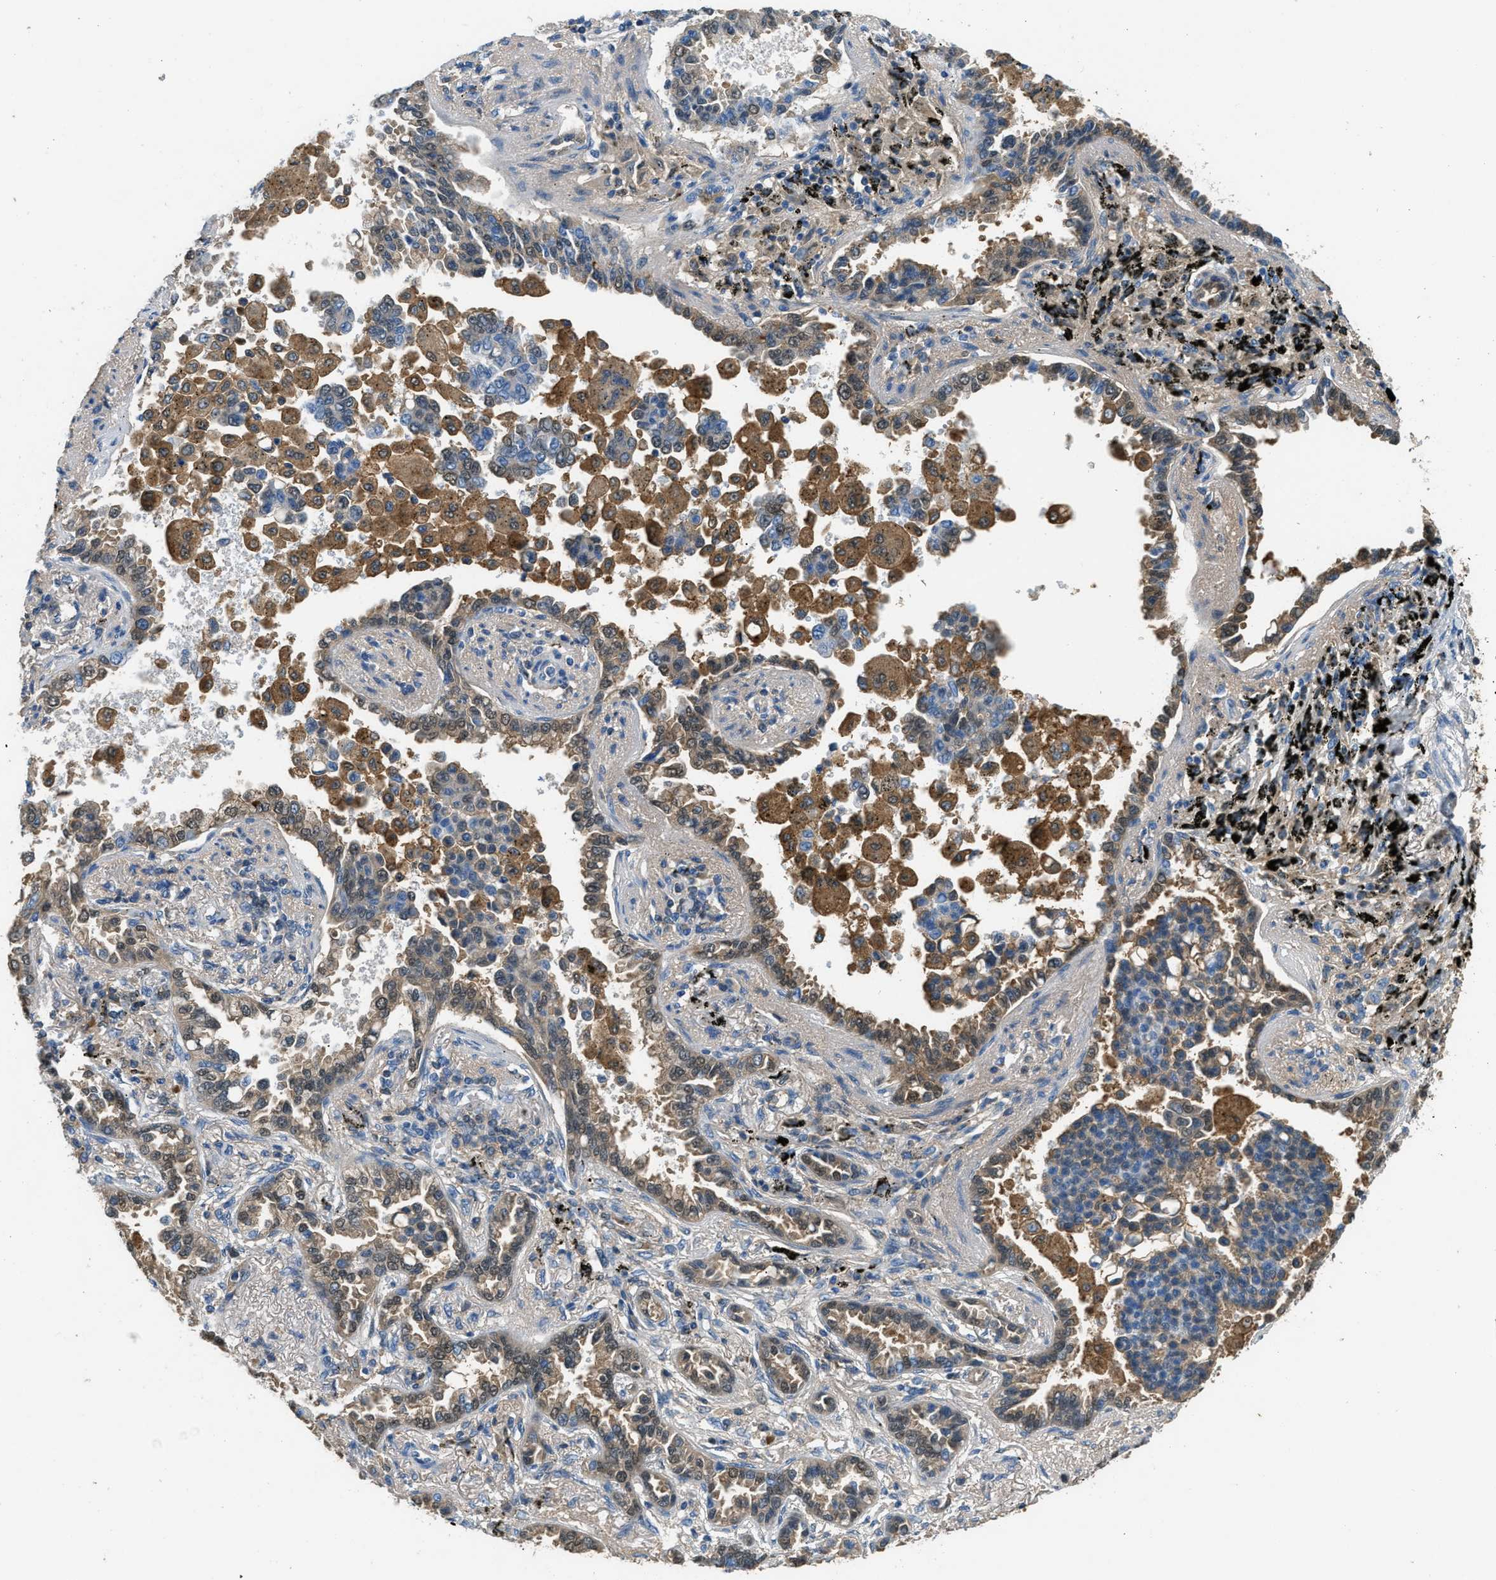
{"staining": {"intensity": "weak", "quantity": ">75%", "location": "cytoplasmic/membranous"}, "tissue": "lung cancer", "cell_type": "Tumor cells", "image_type": "cancer", "snomed": [{"axis": "morphology", "description": "Normal tissue, NOS"}, {"axis": "morphology", "description": "Adenocarcinoma, NOS"}, {"axis": "topography", "description": "Lung"}], "caption": "Protein expression by IHC demonstrates weak cytoplasmic/membranous expression in about >75% of tumor cells in adenocarcinoma (lung).", "gene": "STC1", "patient": {"sex": "male", "age": 59}}